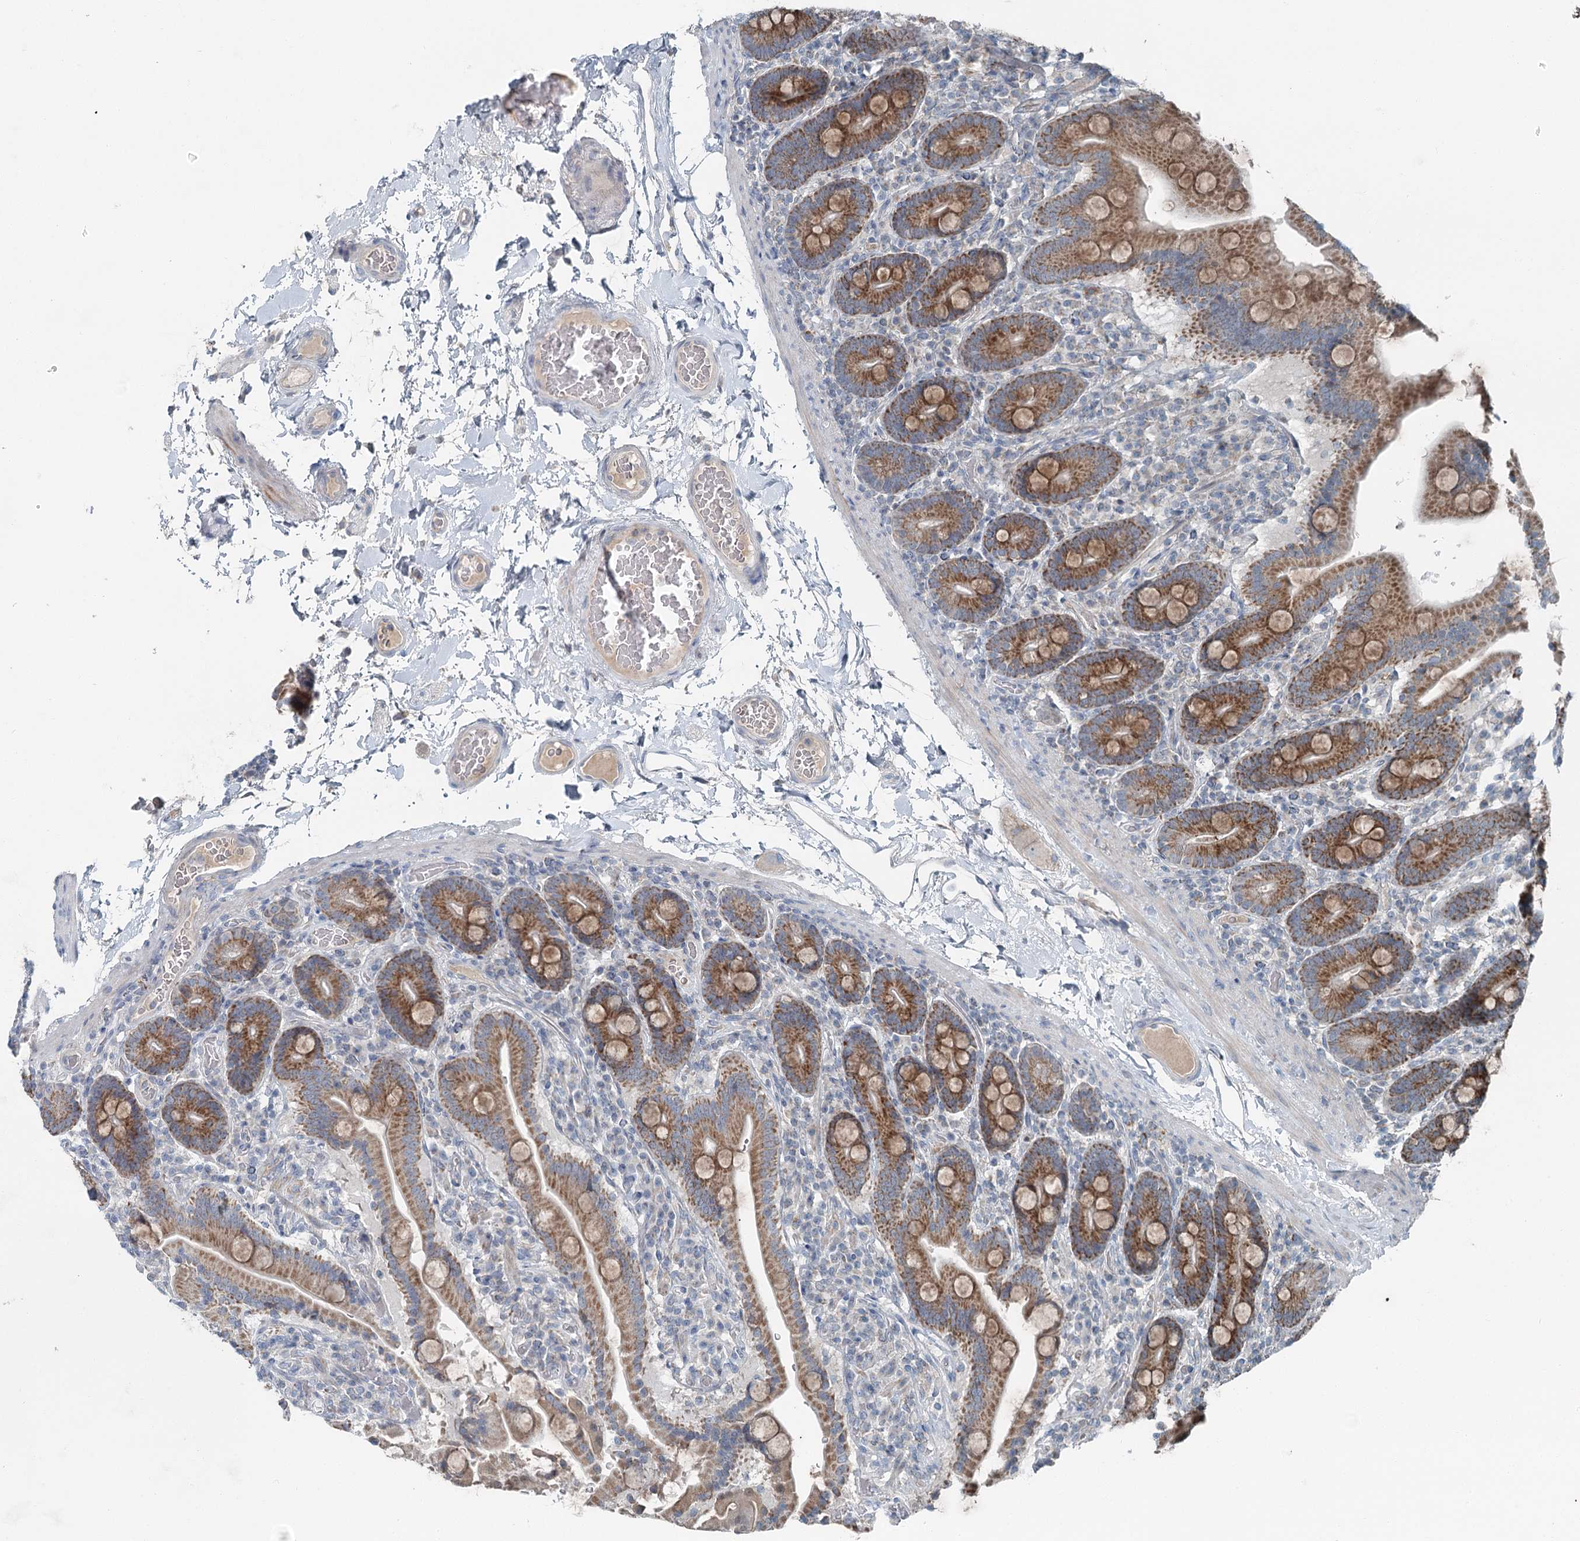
{"staining": {"intensity": "moderate", "quantity": ">75%", "location": "cytoplasmic/membranous"}, "tissue": "duodenum", "cell_type": "Glandular cells", "image_type": "normal", "snomed": [{"axis": "morphology", "description": "Normal tissue, NOS"}, {"axis": "topography", "description": "Duodenum"}], "caption": "Normal duodenum shows moderate cytoplasmic/membranous expression in about >75% of glandular cells.", "gene": "CHCHD5", "patient": {"sex": "male", "age": 55}}